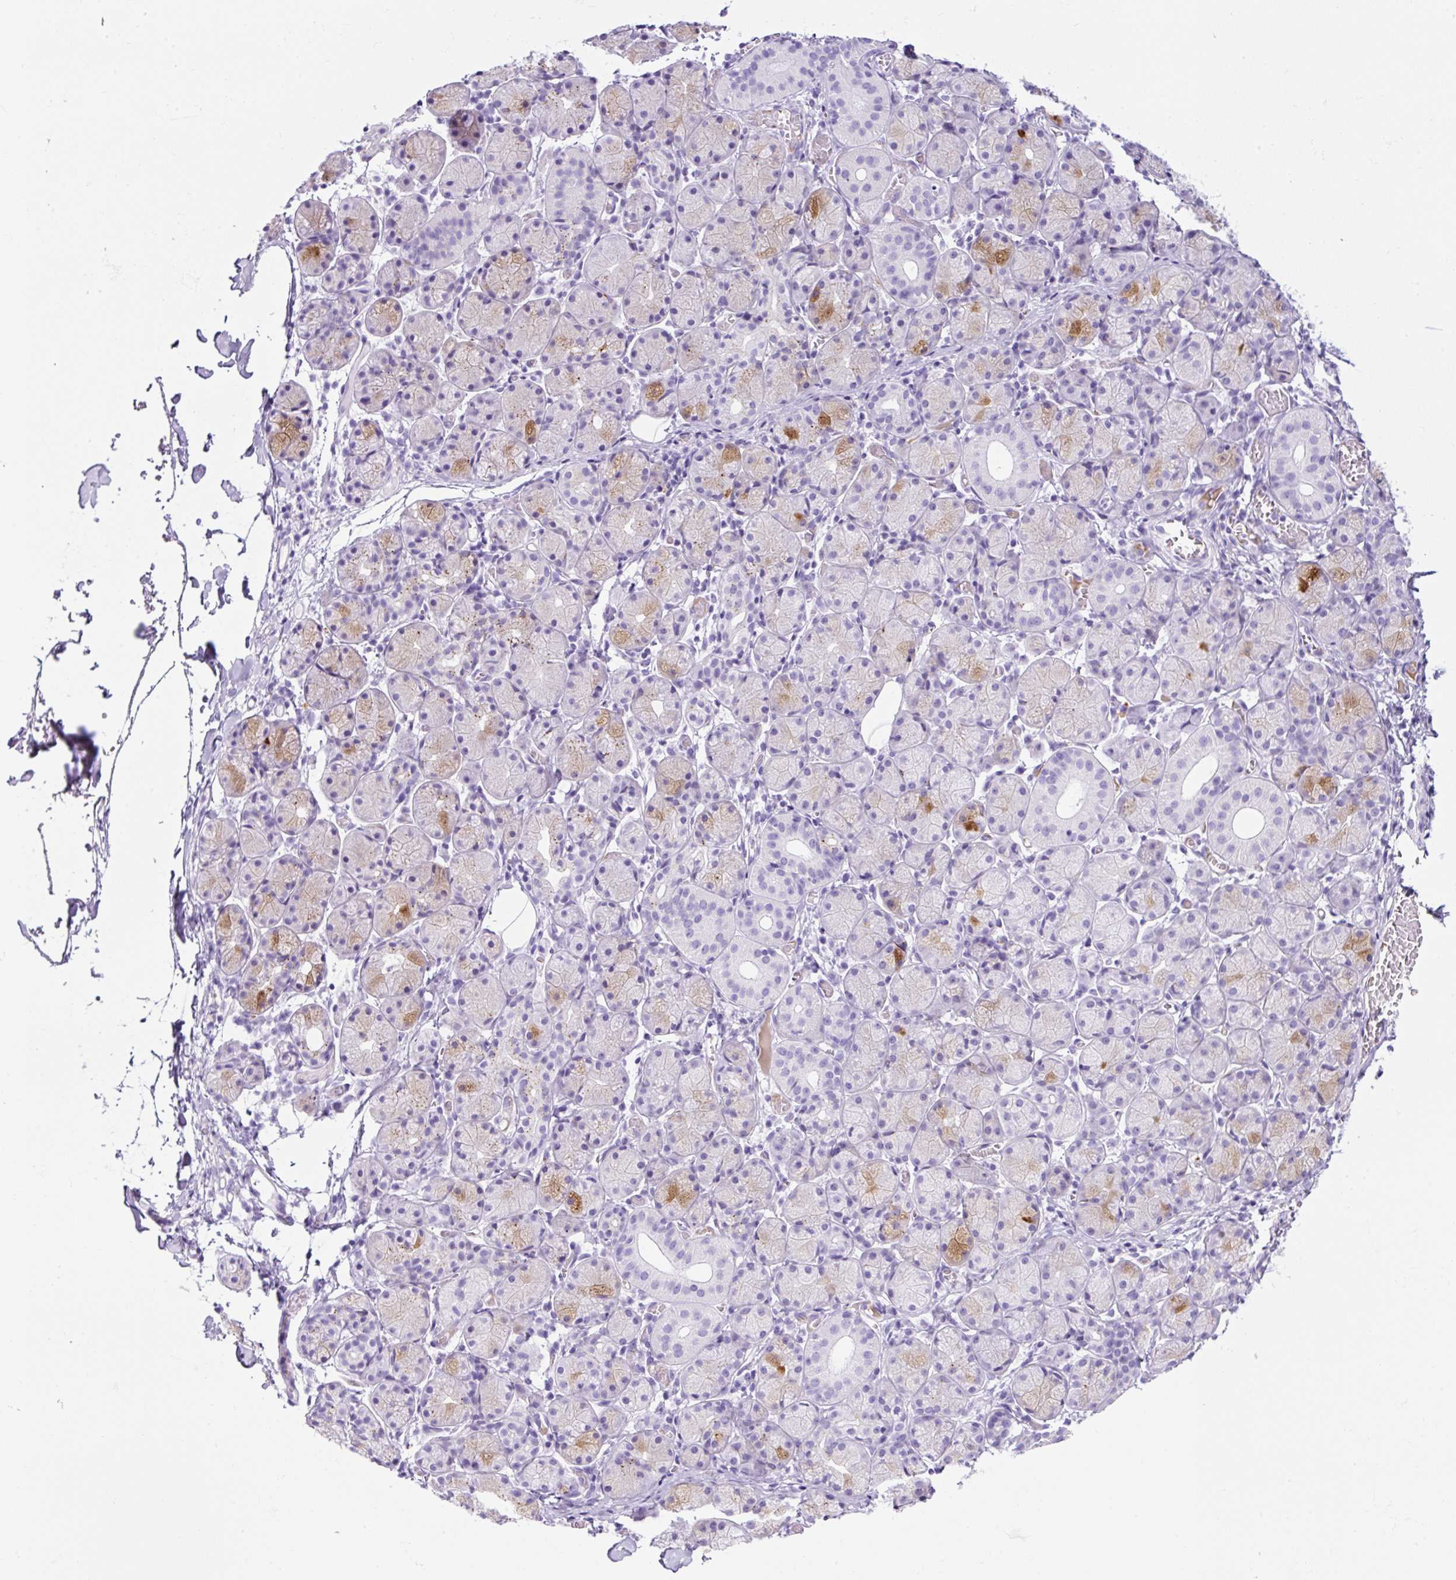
{"staining": {"intensity": "moderate", "quantity": "<25%", "location": "cytoplasmic/membranous"}, "tissue": "salivary gland", "cell_type": "Glandular cells", "image_type": "normal", "snomed": [{"axis": "morphology", "description": "Normal tissue, NOS"}, {"axis": "topography", "description": "Salivary gland"}], "caption": "Normal salivary gland displays moderate cytoplasmic/membranous expression in approximately <25% of glandular cells The staining is performed using DAB brown chromogen to label protein expression. The nuclei are counter-stained blue using hematoxylin..", "gene": "TMEM200B", "patient": {"sex": "female", "age": 24}}